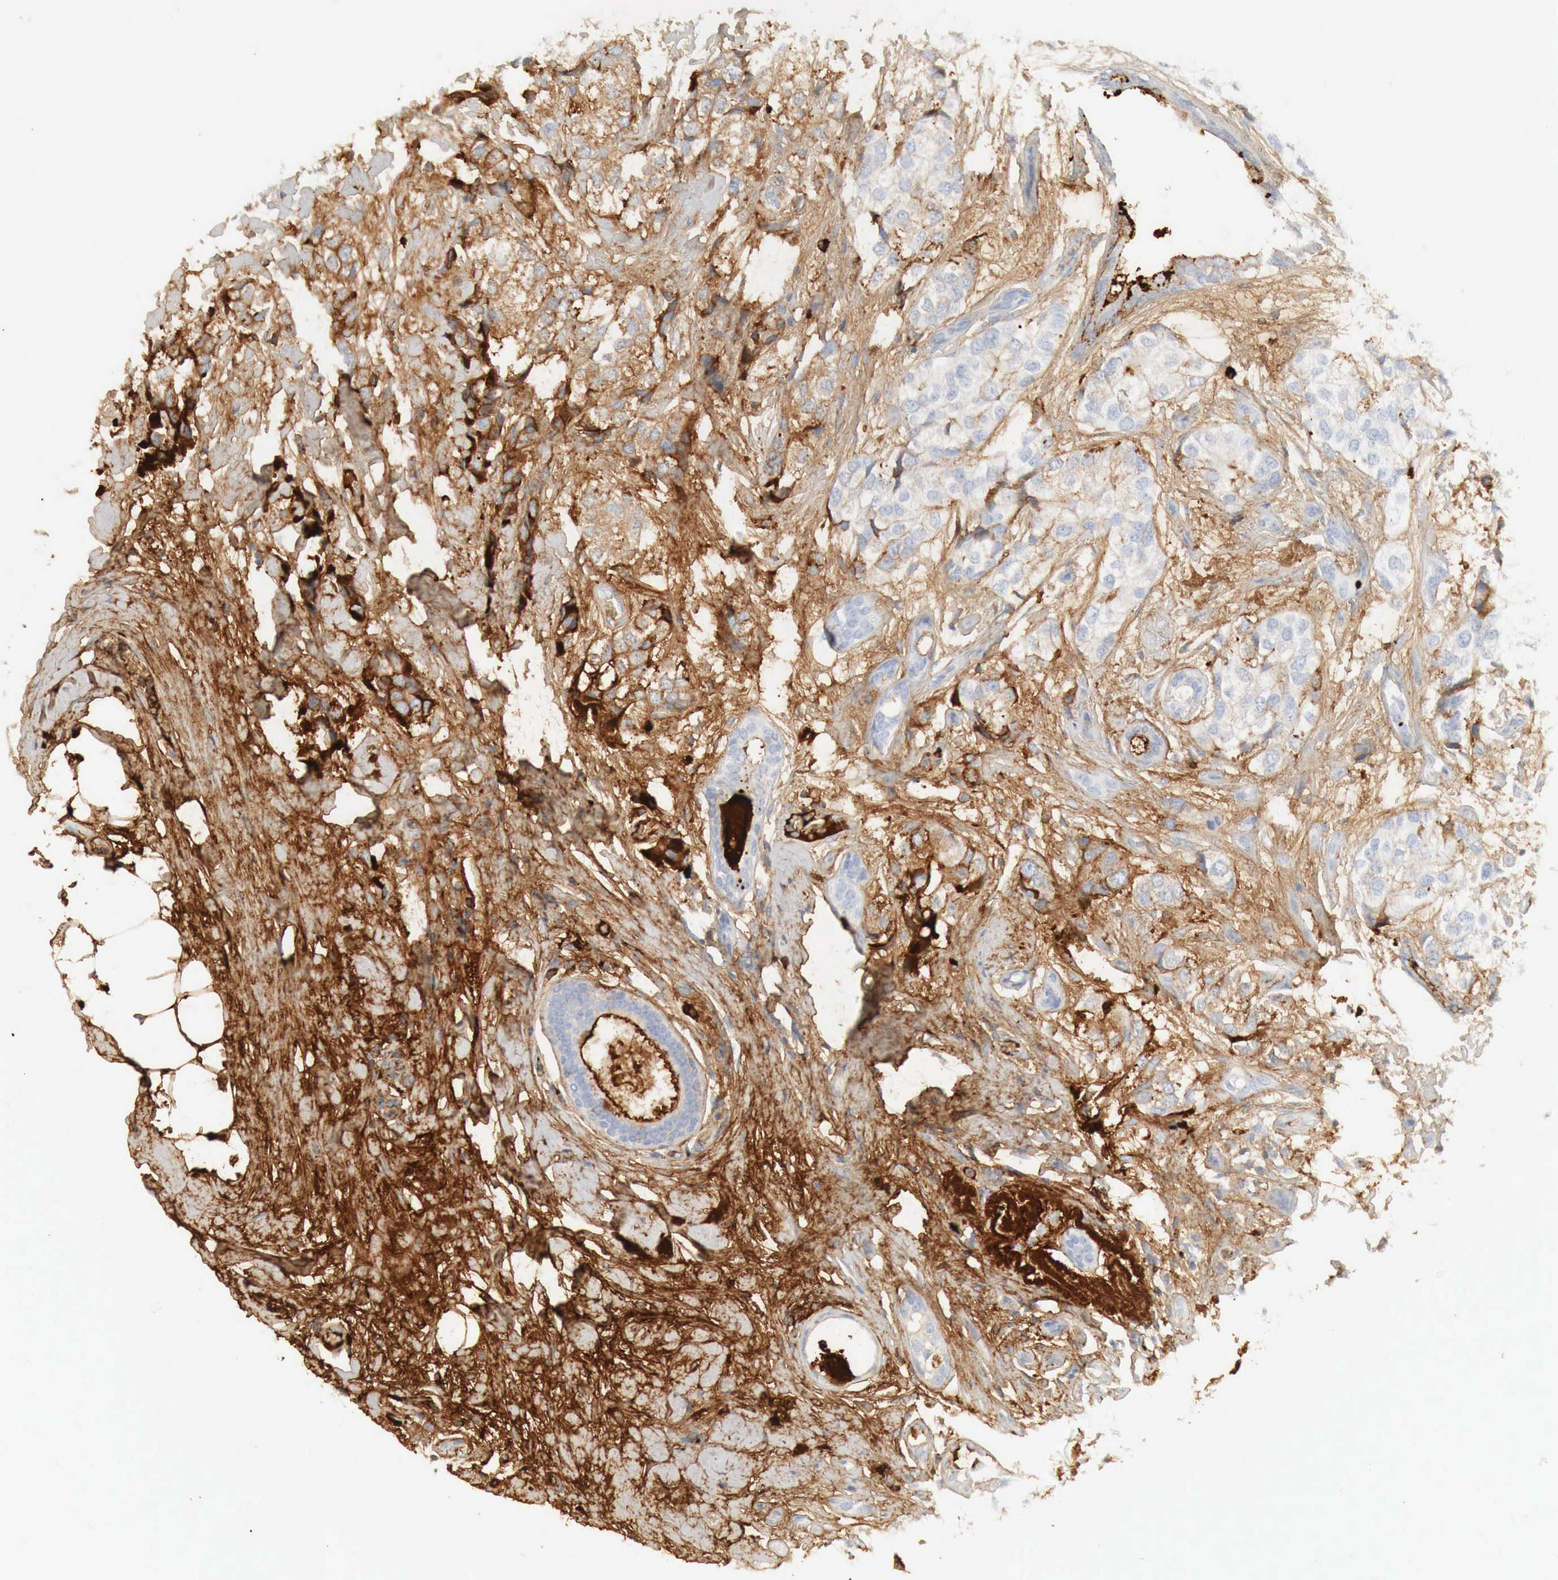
{"staining": {"intensity": "moderate", "quantity": "<25%", "location": "cytoplasmic/membranous"}, "tissue": "breast cancer", "cell_type": "Tumor cells", "image_type": "cancer", "snomed": [{"axis": "morphology", "description": "Duct carcinoma"}, {"axis": "topography", "description": "Breast"}], "caption": "High-power microscopy captured an immunohistochemistry (IHC) histopathology image of breast infiltrating ductal carcinoma, revealing moderate cytoplasmic/membranous expression in about <25% of tumor cells. (IHC, brightfield microscopy, high magnification).", "gene": "IGLC3", "patient": {"sex": "female", "age": 68}}